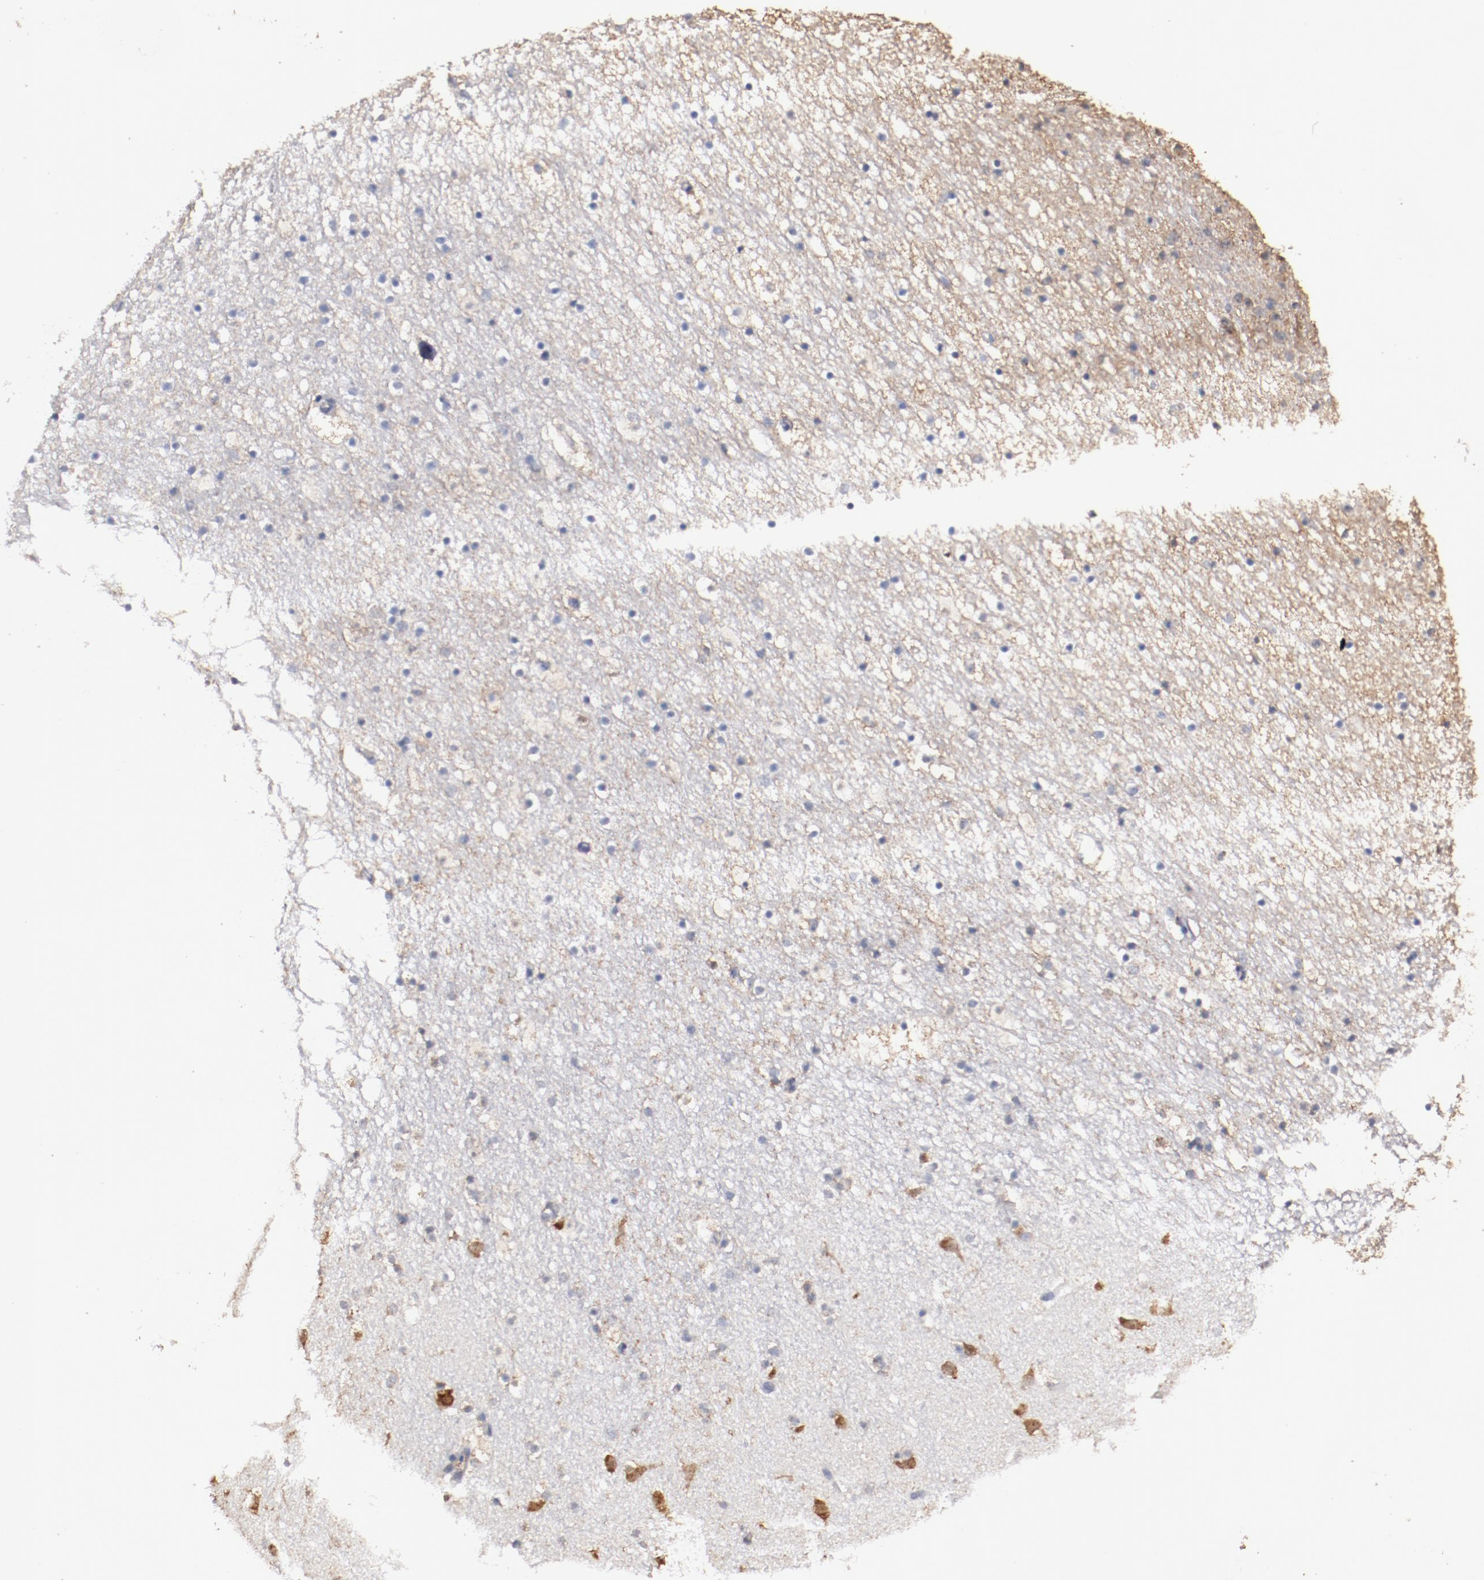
{"staining": {"intensity": "weak", "quantity": "<25%", "location": "cytoplasmic/membranous"}, "tissue": "caudate", "cell_type": "Glial cells", "image_type": "normal", "snomed": [{"axis": "morphology", "description": "Normal tissue, NOS"}, {"axis": "topography", "description": "Lateral ventricle wall"}], "caption": "The image exhibits no significant expression in glial cells of caudate. The staining was performed using DAB to visualize the protein expression in brown, while the nuclei were stained in blue with hematoxylin (Magnification: 20x).", "gene": "RPS4X", "patient": {"sex": "male", "age": 45}}